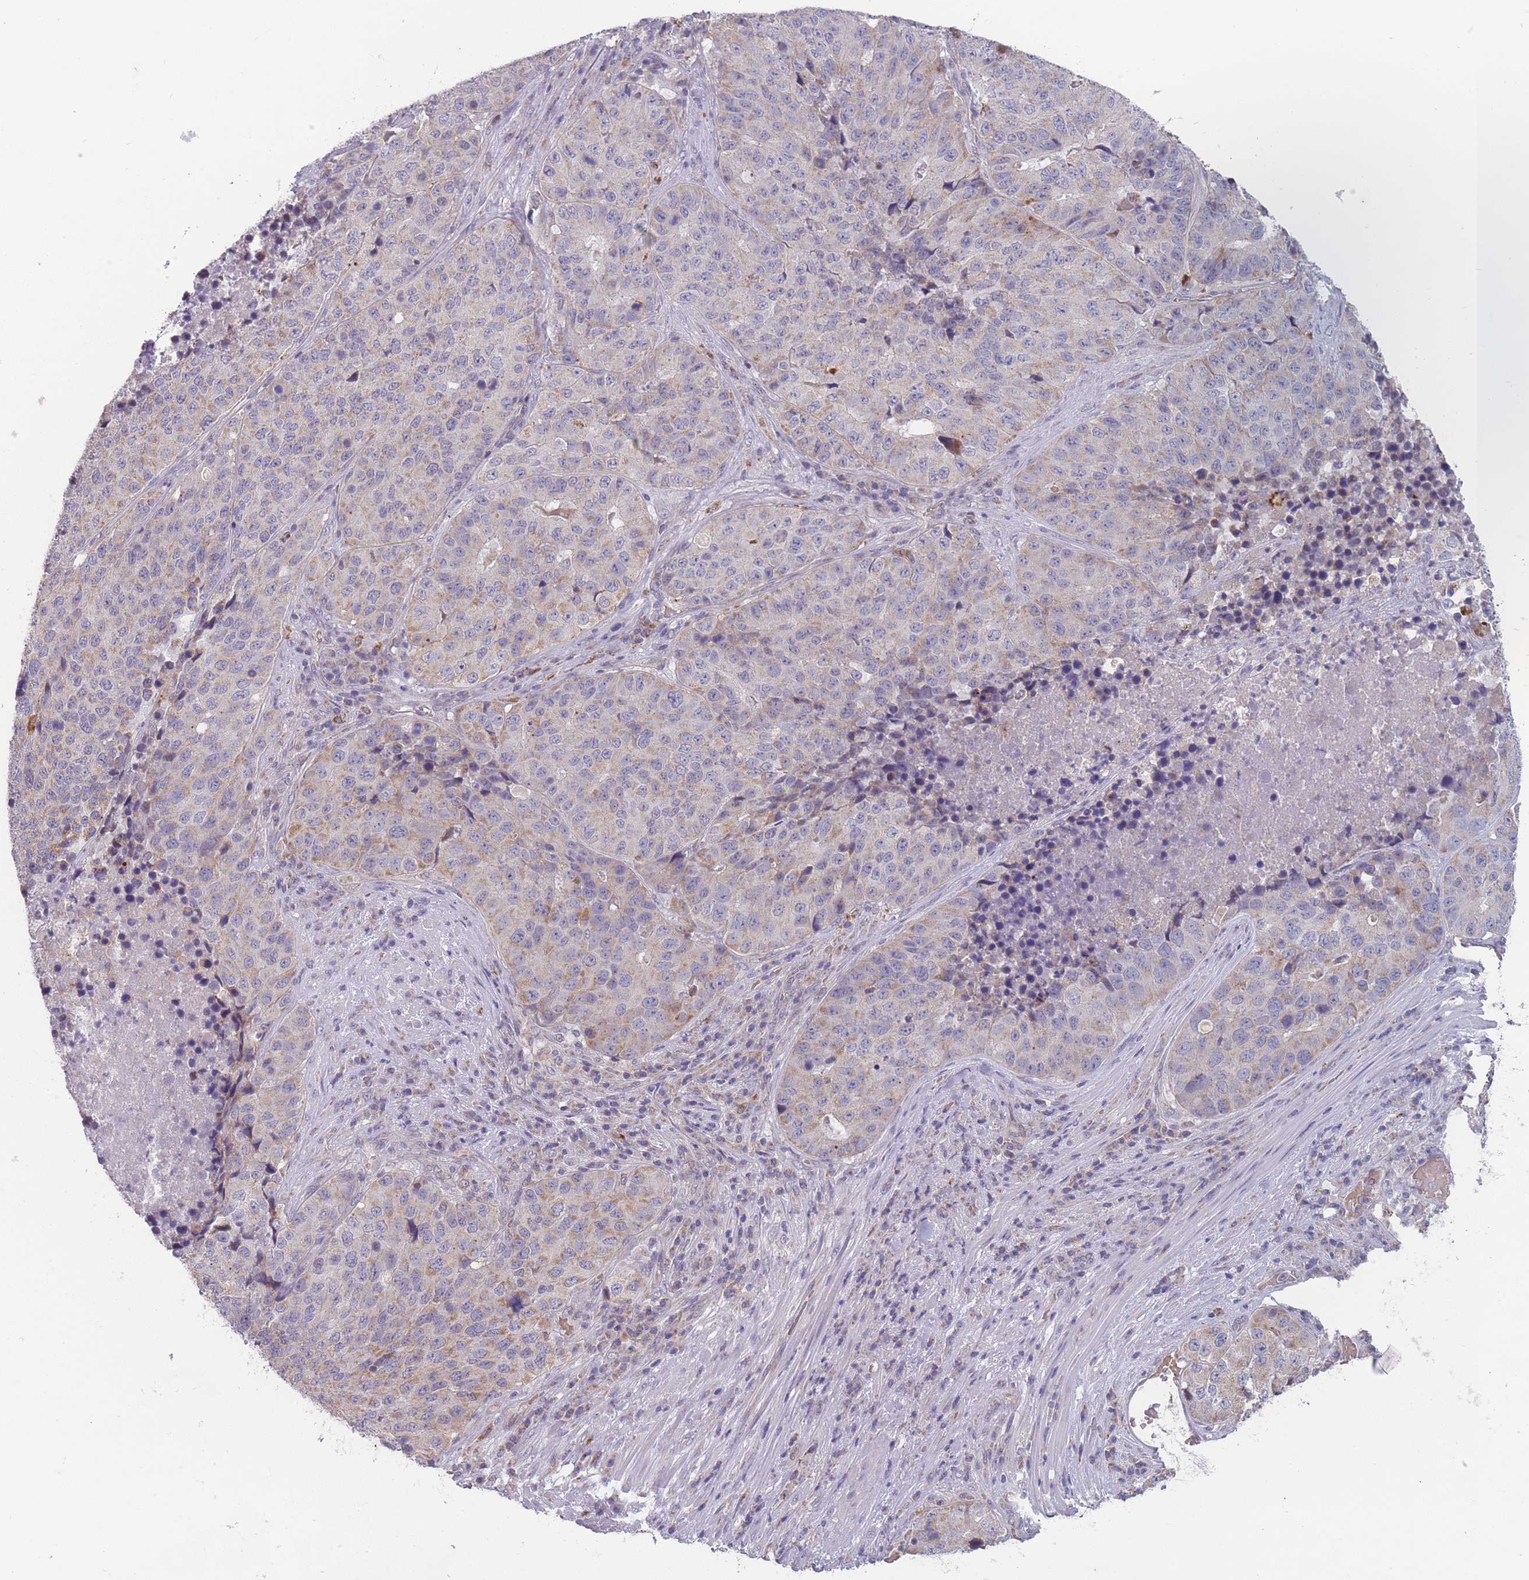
{"staining": {"intensity": "weak", "quantity": "25%-75%", "location": "cytoplasmic/membranous"}, "tissue": "stomach cancer", "cell_type": "Tumor cells", "image_type": "cancer", "snomed": [{"axis": "morphology", "description": "Adenocarcinoma, NOS"}, {"axis": "topography", "description": "Stomach"}], "caption": "This is an image of immunohistochemistry (IHC) staining of stomach cancer, which shows weak positivity in the cytoplasmic/membranous of tumor cells.", "gene": "PEX7", "patient": {"sex": "male", "age": 71}}